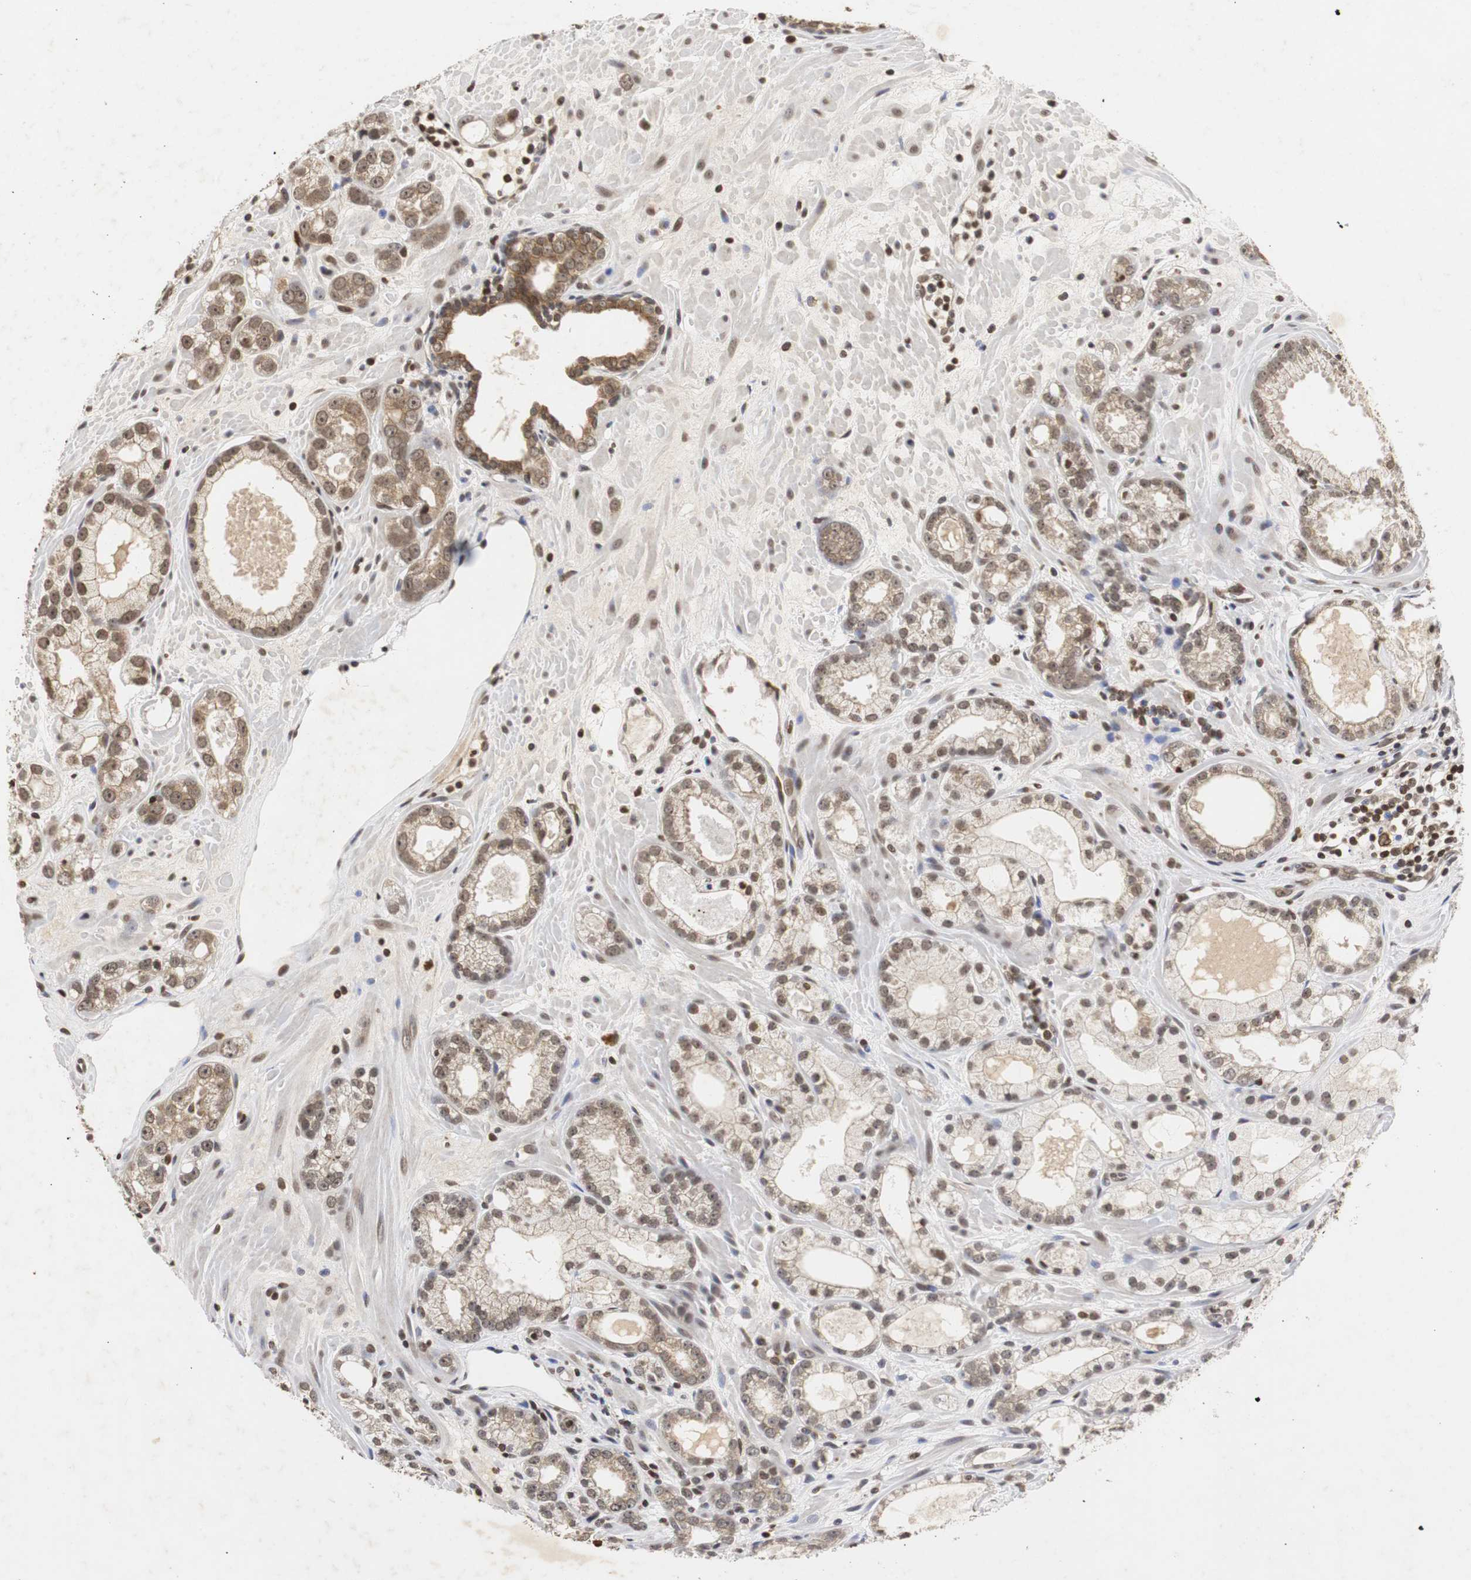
{"staining": {"intensity": "moderate", "quantity": "25%-75%", "location": "cytoplasmic/membranous,nuclear"}, "tissue": "prostate cancer", "cell_type": "Tumor cells", "image_type": "cancer", "snomed": [{"axis": "morphology", "description": "Adenocarcinoma, Low grade"}, {"axis": "topography", "description": "Prostate"}], "caption": "Prostate cancer (adenocarcinoma (low-grade)) was stained to show a protein in brown. There is medium levels of moderate cytoplasmic/membranous and nuclear positivity in approximately 25%-75% of tumor cells.", "gene": "ZFC3H1", "patient": {"sex": "male", "age": 57}}